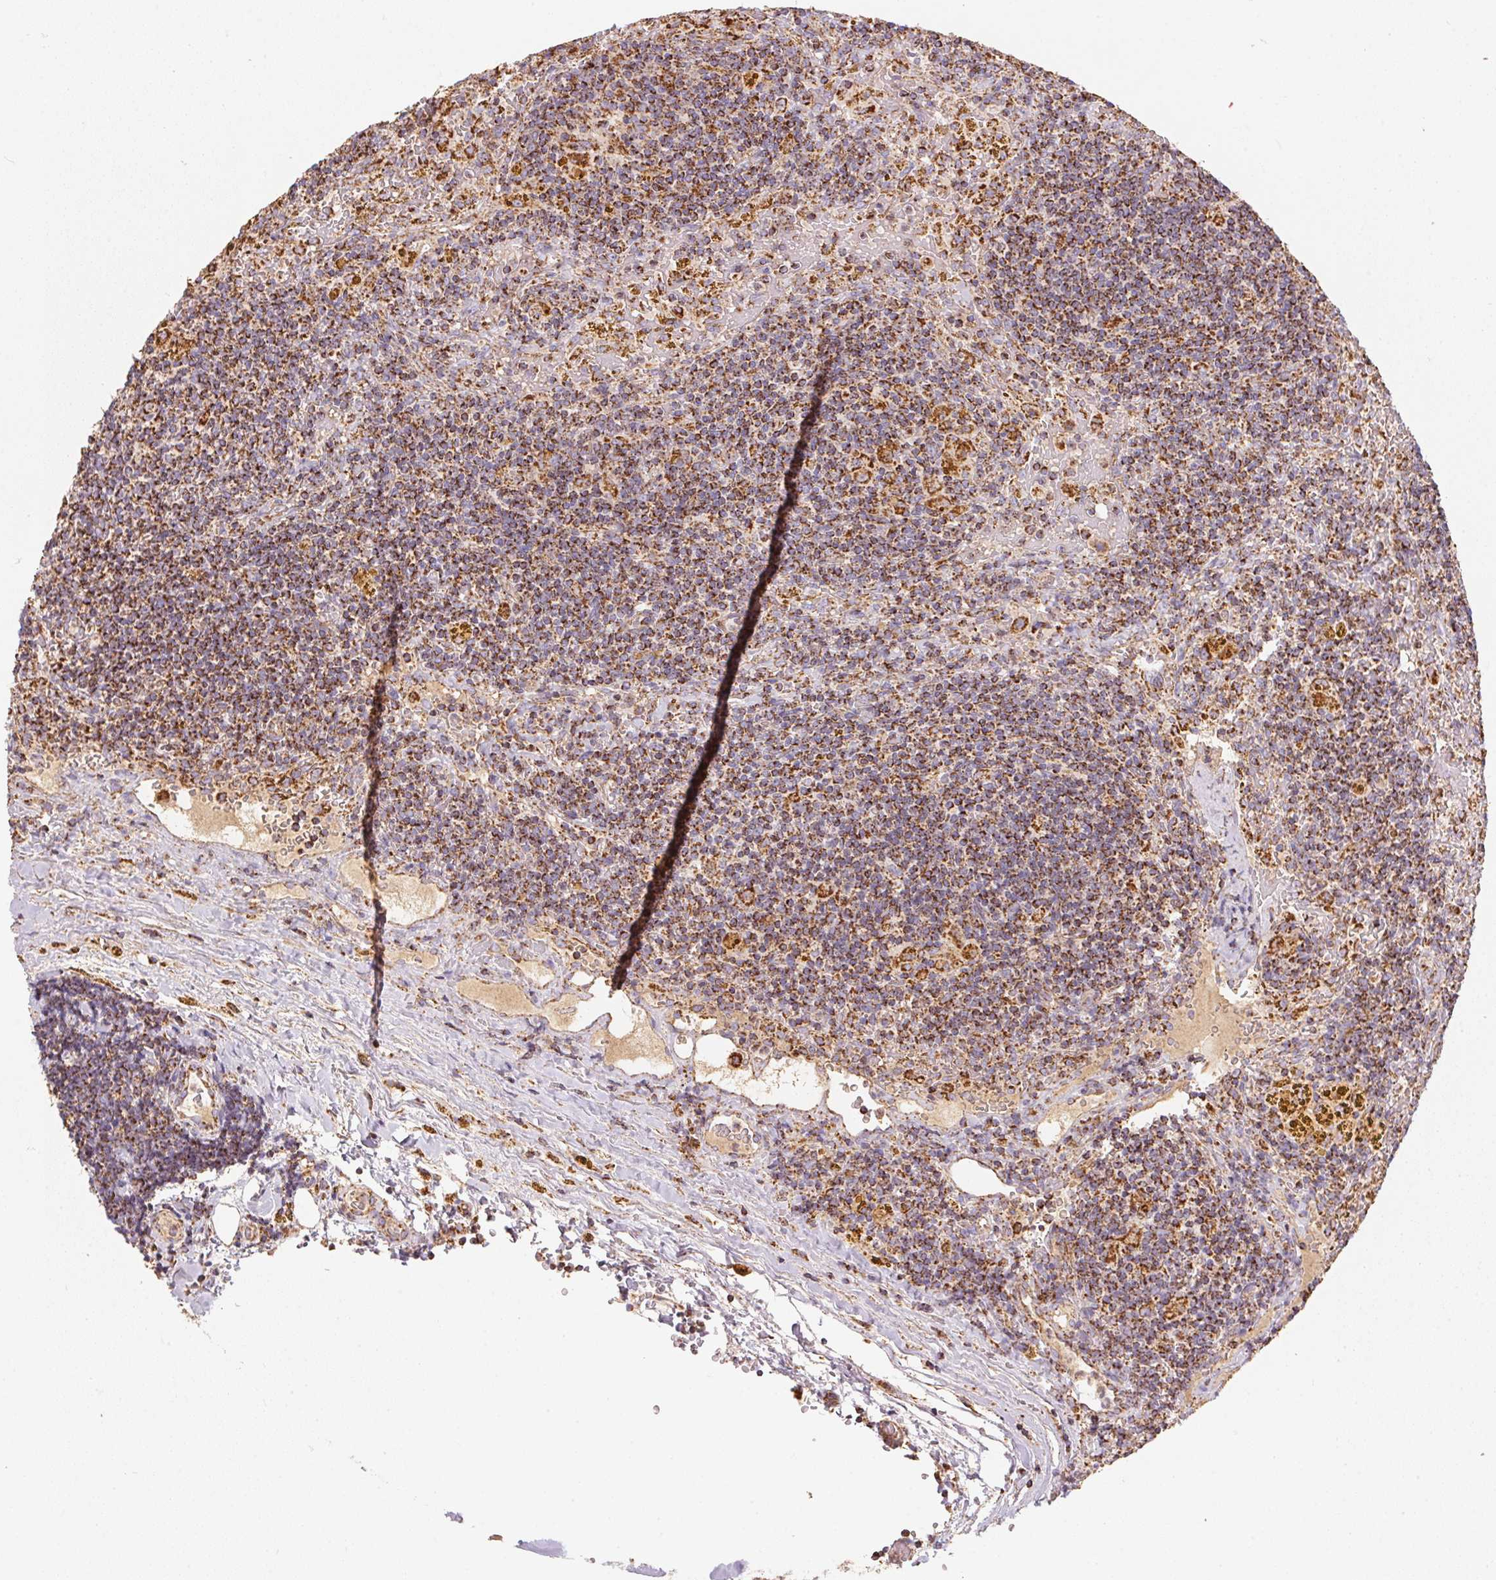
{"staining": {"intensity": "strong", "quantity": "25%-75%", "location": "cytoplasmic/membranous"}, "tissue": "lymphoma", "cell_type": "Tumor cells", "image_type": "cancer", "snomed": [{"axis": "morphology", "description": "Malignant lymphoma, non-Hodgkin's type, Low grade"}, {"axis": "topography", "description": "Spleen"}], "caption": "Protein expression analysis of low-grade malignant lymphoma, non-Hodgkin's type exhibits strong cytoplasmic/membranous staining in approximately 25%-75% of tumor cells.", "gene": "NDUFS2", "patient": {"sex": "female", "age": 70}}